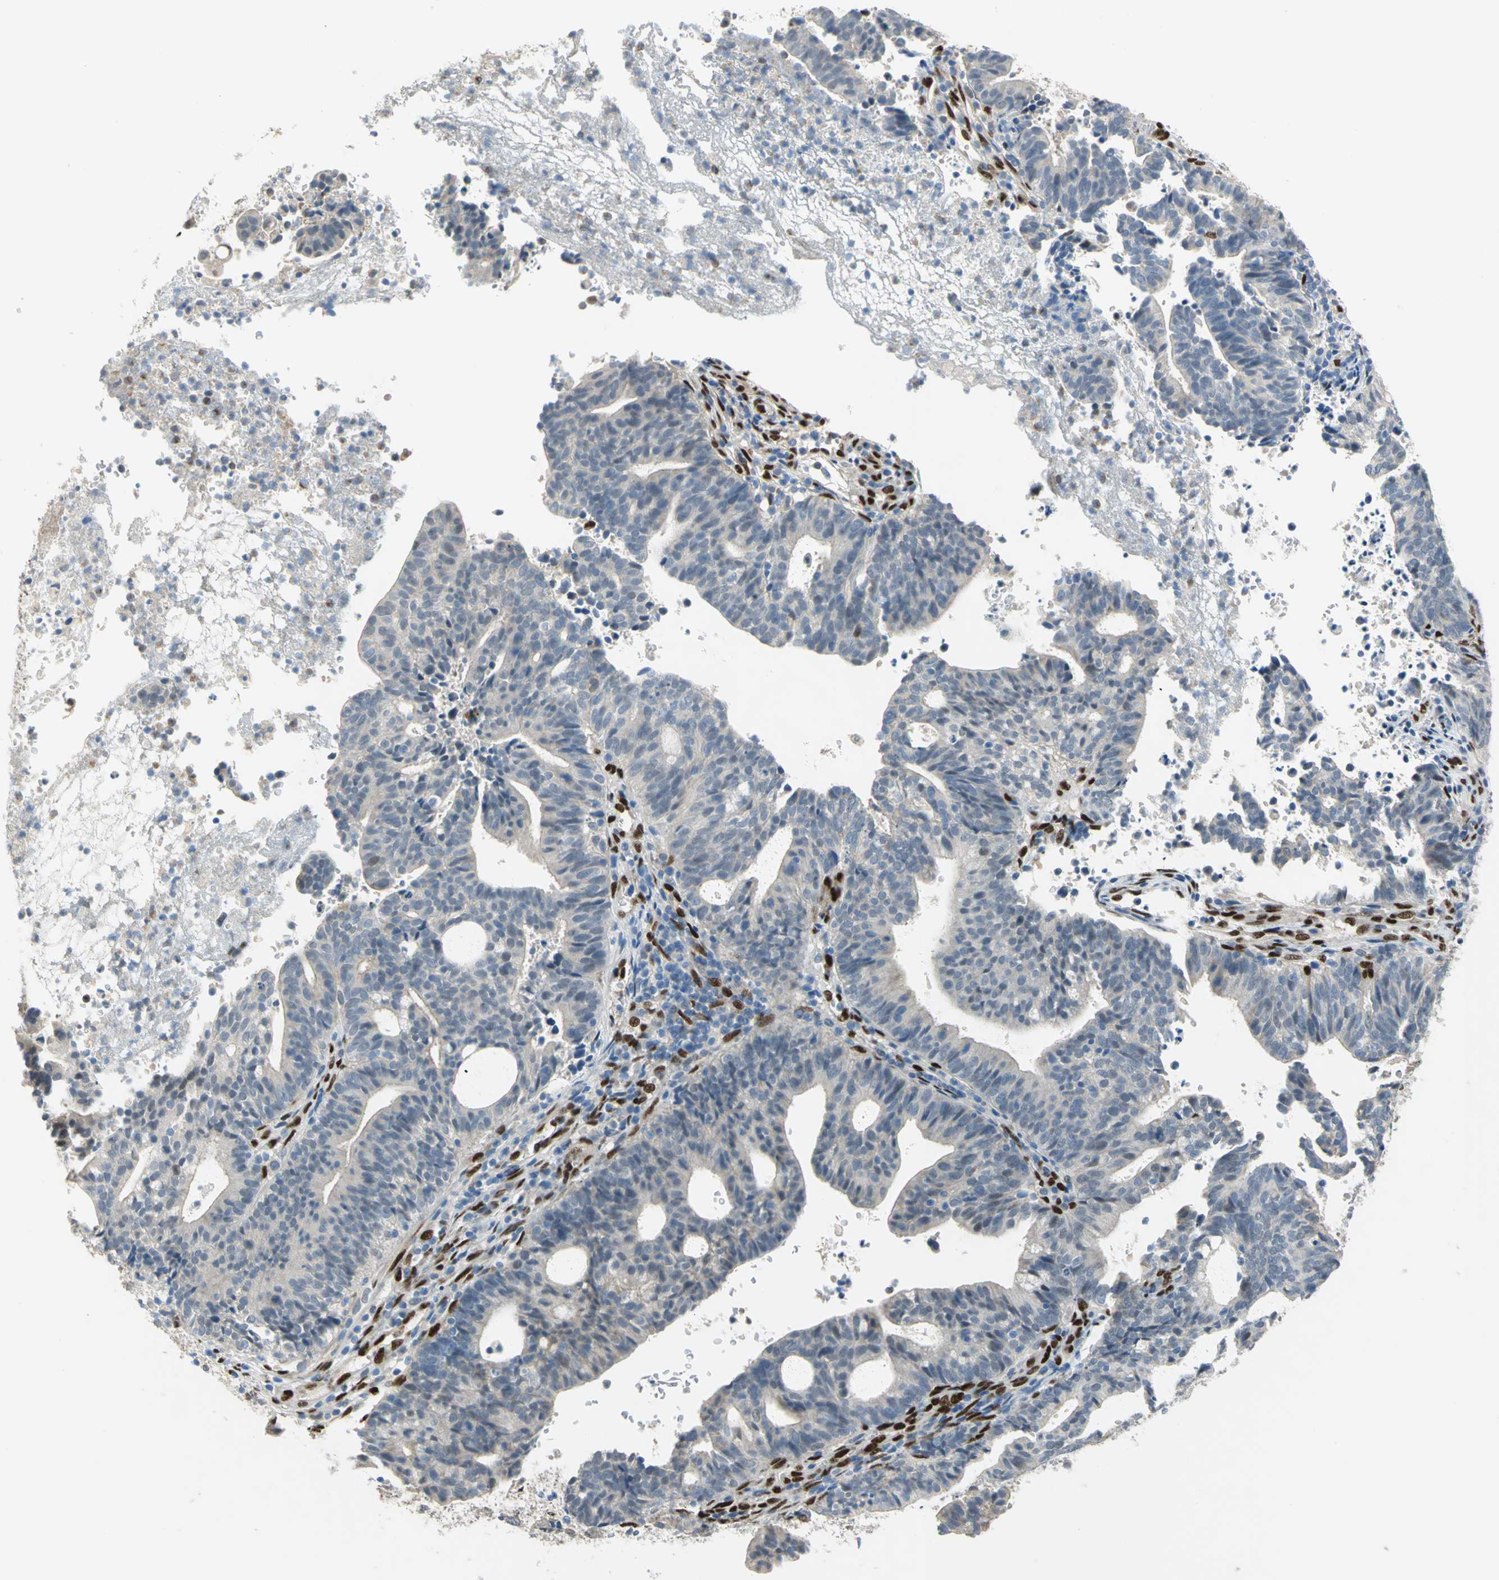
{"staining": {"intensity": "weak", "quantity": "<25%", "location": "cytoplasmic/membranous"}, "tissue": "endometrial cancer", "cell_type": "Tumor cells", "image_type": "cancer", "snomed": [{"axis": "morphology", "description": "Adenocarcinoma, NOS"}, {"axis": "topography", "description": "Uterus"}], "caption": "DAB immunohistochemical staining of endometrial cancer (adenocarcinoma) demonstrates no significant positivity in tumor cells. (DAB IHC with hematoxylin counter stain).", "gene": "RBFOX2", "patient": {"sex": "female", "age": 83}}